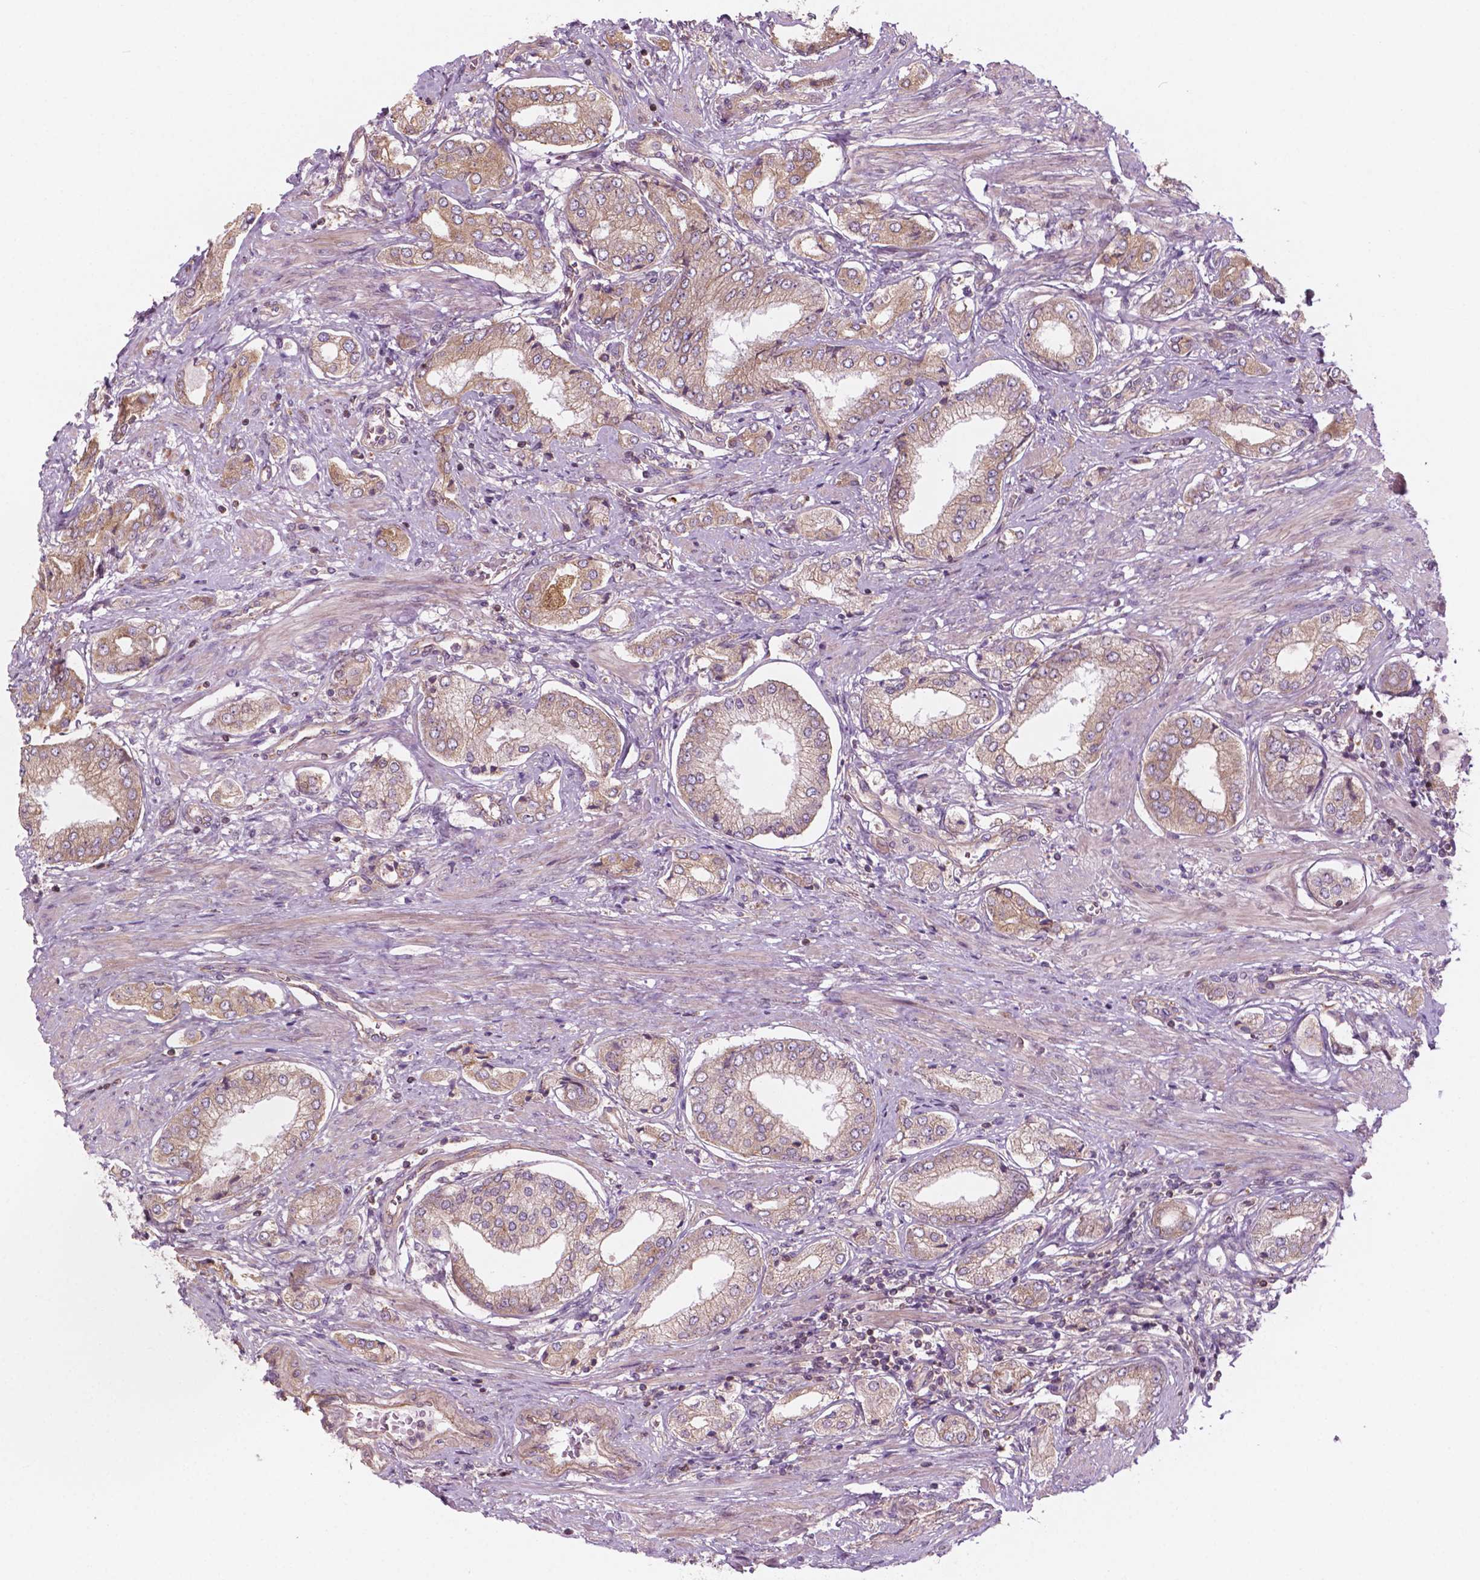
{"staining": {"intensity": "weak", "quantity": ">75%", "location": "cytoplasmic/membranous"}, "tissue": "prostate cancer", "cell_type": "Tumor cells", "image_type": "cancer", "snomed": [{"axis": "morphology", "description": "Adenocarcinoma, NOS"}, {"axis": "topography", "description": "Prostate"}], "caption": "DAB immunohistochemical staining of human prostate adenocarcinoma reveals weak cytoplasmic/membranous protein expression in about >75% of tumor cells. The staining was performed using DAB (3,3'-diaminobenzidine) to visualize the protein expression in brown, while the nuclei were stained in blue with hematoxylin (Magnification: 20x).", "gene": "SURF4", "patient": {"sex": "male", "age": 63}}